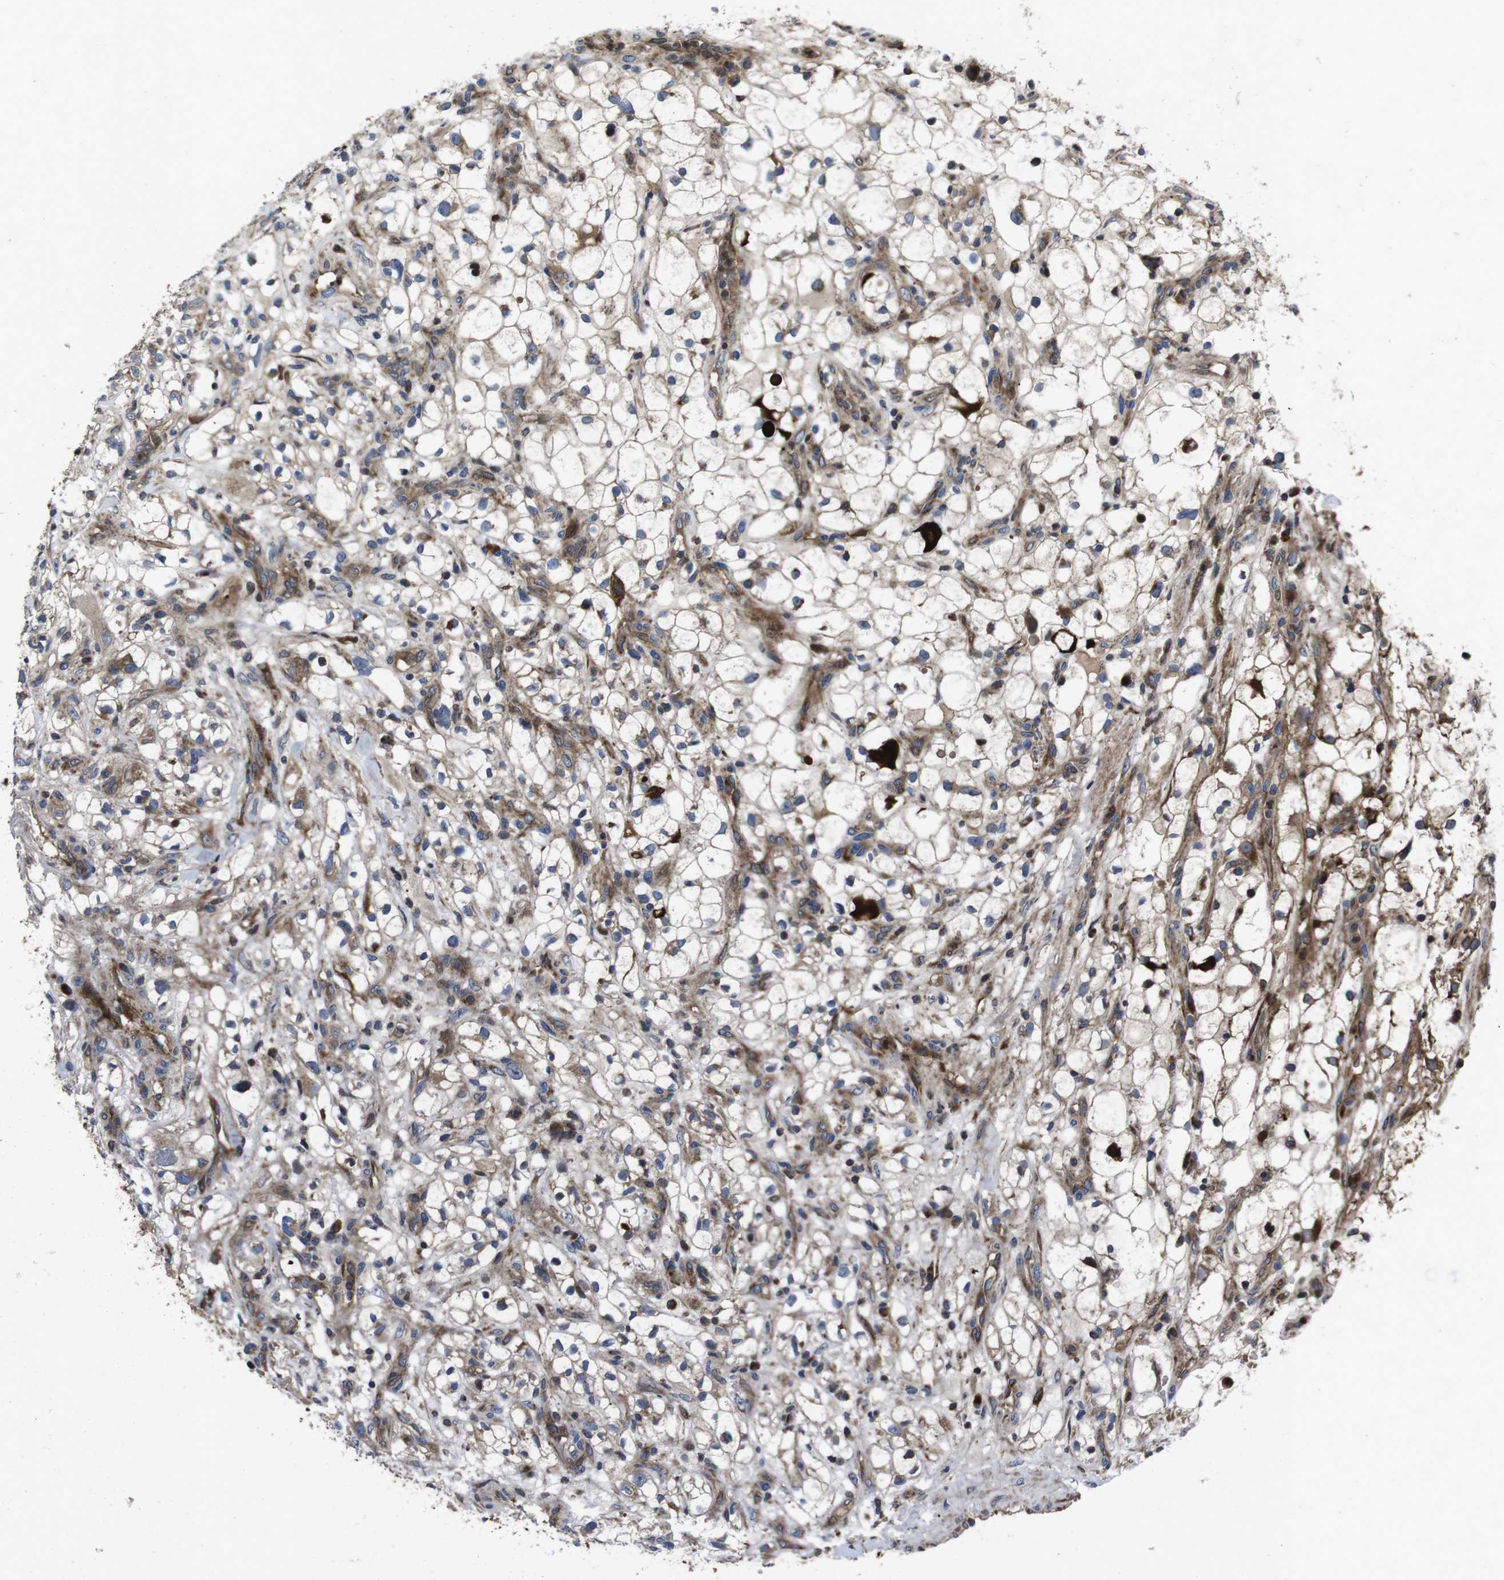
{"staining": {"intensity": "moderate", "quantity": ">75%", "location": "cytoplasmic/membranous"}, "tissue": "renal cancer", "cell_type": "Tumor cells", "image_type": "cancer", "snomed": [{"axis": "morphology", "description": "Adenocarcinoma, NOS"}, {"axis": "topography", "description": "Kidney"}], "caption": "Protein expression analysis of renal cancer demonstrates moderate cytoplasmic/membranous expression in approximately >75% of tumor cells.", "gene": "SMYD3", "patient": {"sex": "female", "age": 60}}